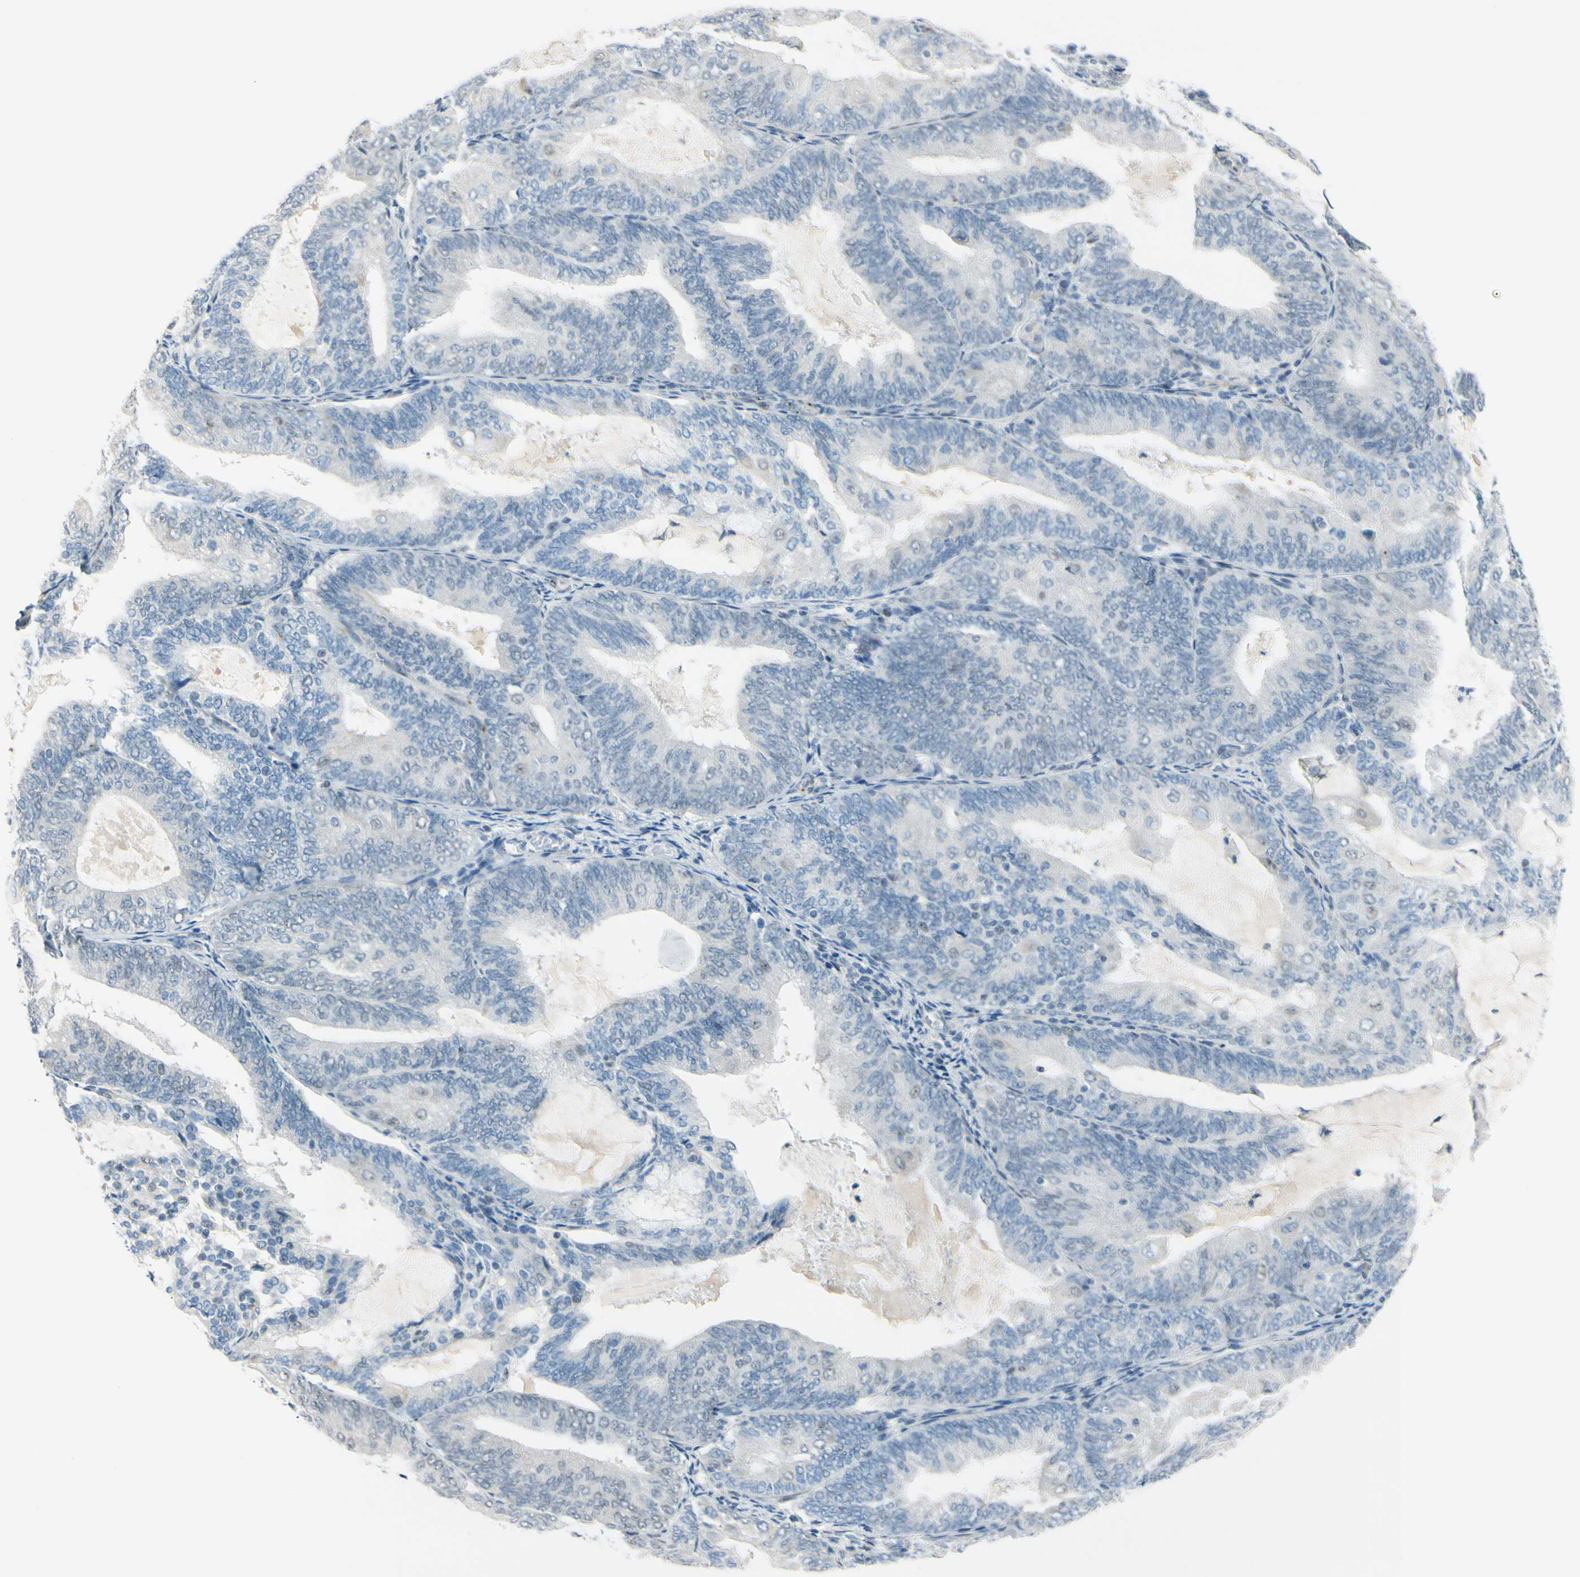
{"staining": {"intensity": "negative", "quantity": "none", "location": "none"}, "tissue": "endometrial cancer", "cell_type": "Tumor cells", "image_type": "cancer", "snomed": [{"axis": "morphology", "description": "Adenocarcinoma, NOS"}, {"axis": "topography", "description": "Endometrium"}], "caption": "This is an IHC photomicrograph of endometrial adenocarcinoma. There is no expression in tumor cells.", "gene": "B4GALNT1", "patient": {"sex": "female", "age": 81}}